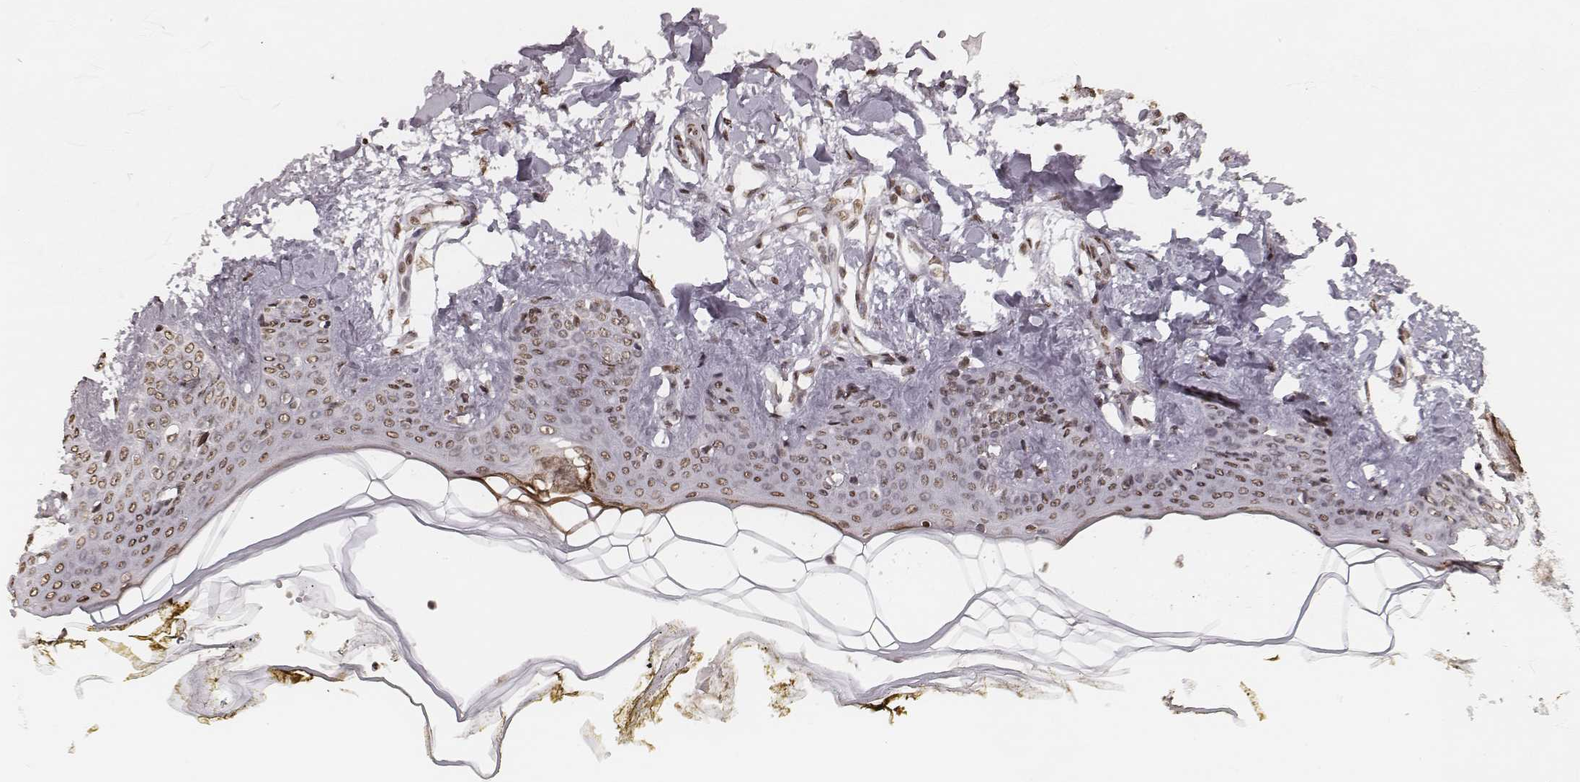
{"staining": {"intensity": "moderate", "quantity": ">75%", "location": "nuclear"}, "tissue": "skin", "cell_type": "Fibroblasts", "image_type": "normal", "snomed": [{"axis": "morphology", "description": "Normal tissue, NOS"}, {"axis": "topography", "description": "Skin"}], "caption": "A brown stain shows moderate nuclear staining of a protein in fibroblasts of unremarkable human skin. Using DAB (3,3'-diaminobenzidine) (brown) and hematoxylin (blue) stains, captured at high magnification using brightfield microscopy.", "gene": "HMGA2", "patient": {"sex": "female", "age": 34}}